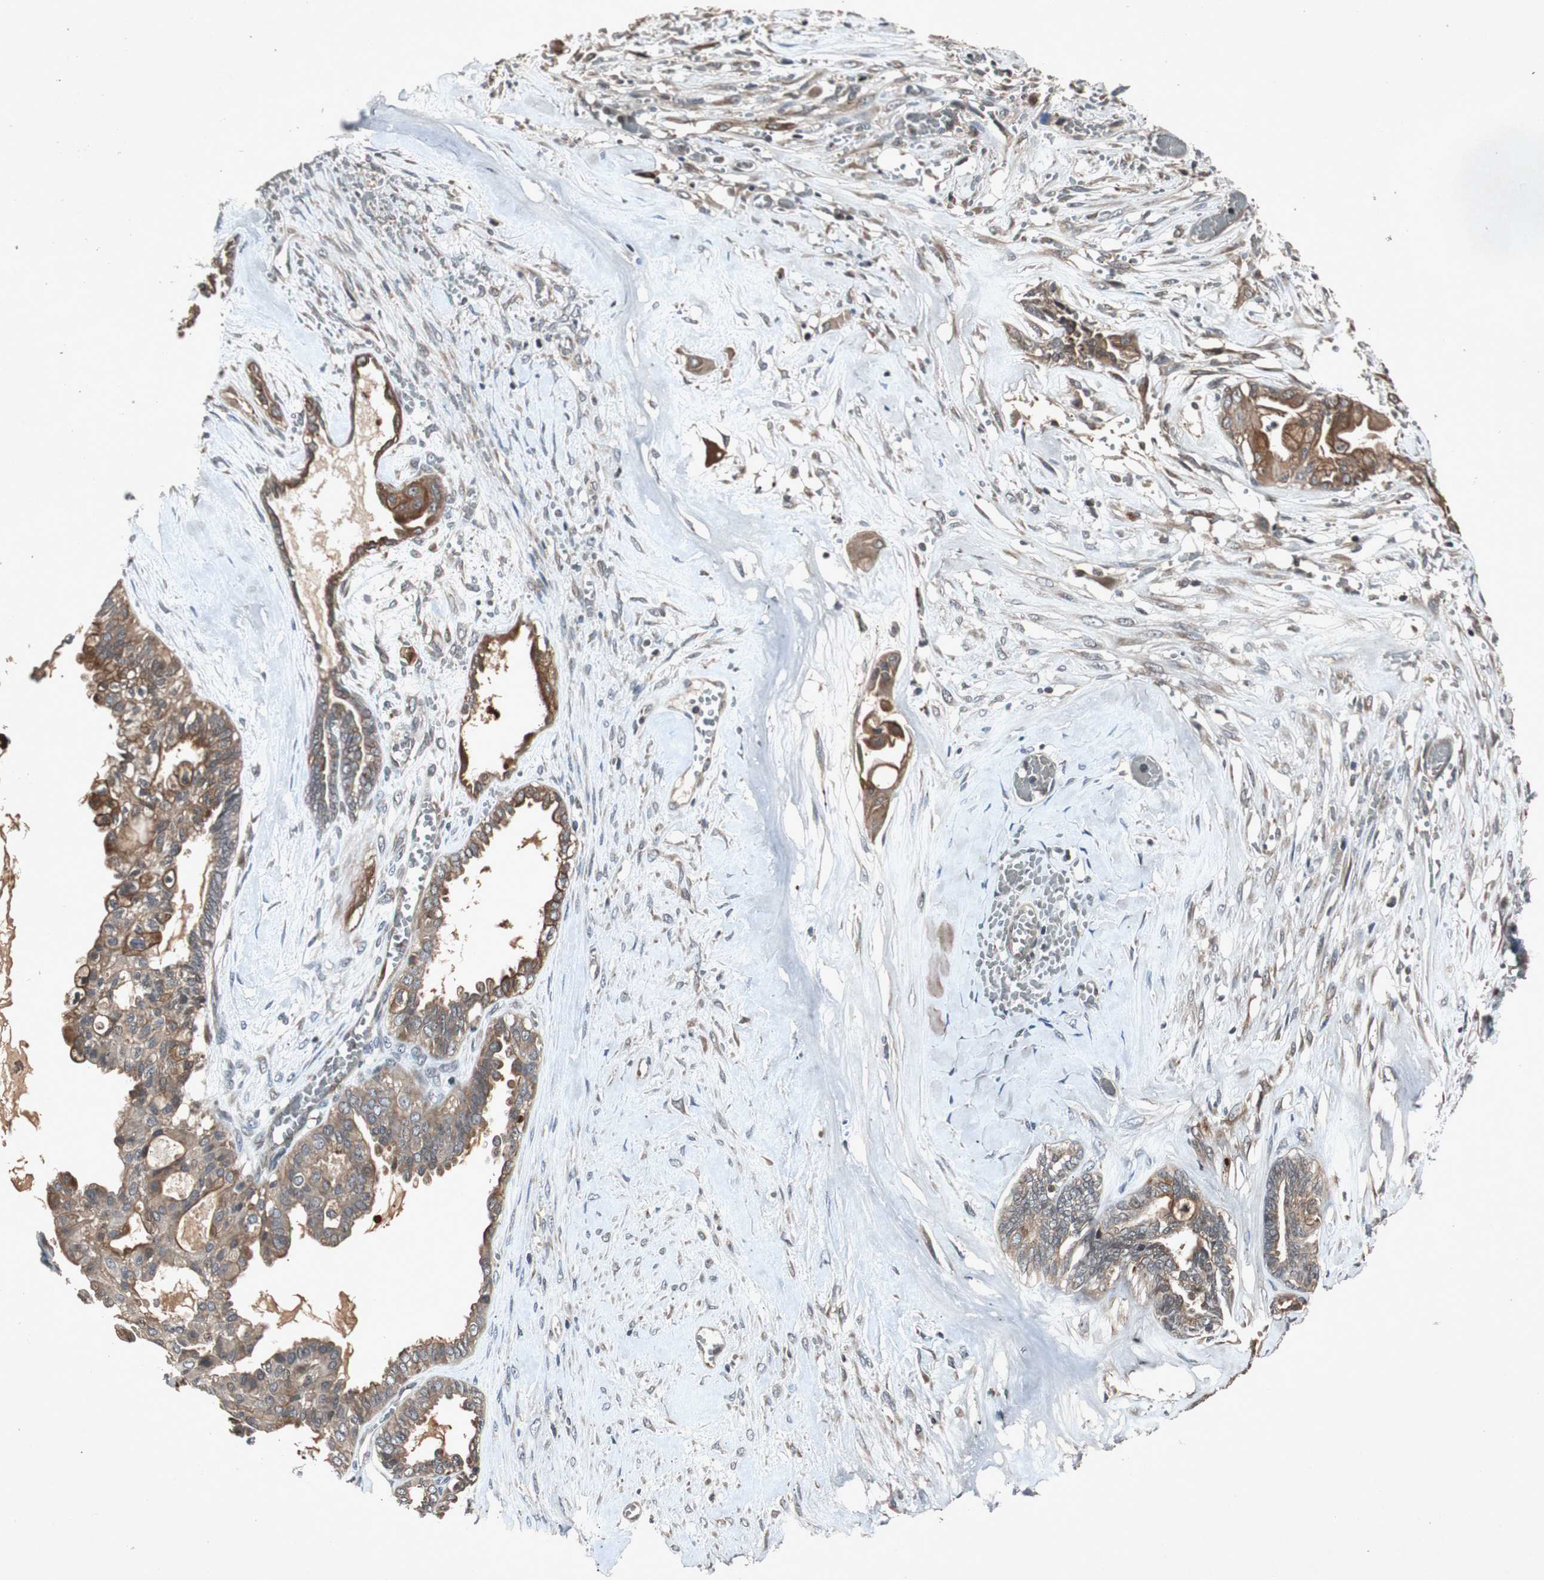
{"staining": {"intensity": "moderate", "quantity": ">75%", "location": "cytoplasmic/membranous"}, "tissue": "ovarian cancer", "cell_type": "Tumor cells", "image_type": "cancer", "snomed": [{"axis": "morphology", "description": "Carcinoma, NOS"}, {"axis": "morphology", "description": "Carcinoma, endometroid"}, {"axis": "topography", "description": "Ovary"}], "caption": "A brown stain highlights moderate cytoplasmic/membranous staining of a protein in ovarian cancer (carcinoma) tumor cells. (Stains: DAB (3,3'-diaminobenzidine) in brown, nuclei in blue, Microscopy: brightfield microscopy at high magnification).", "gene": "SLIT2", "patient": {"sex": "female", "age": 50}}